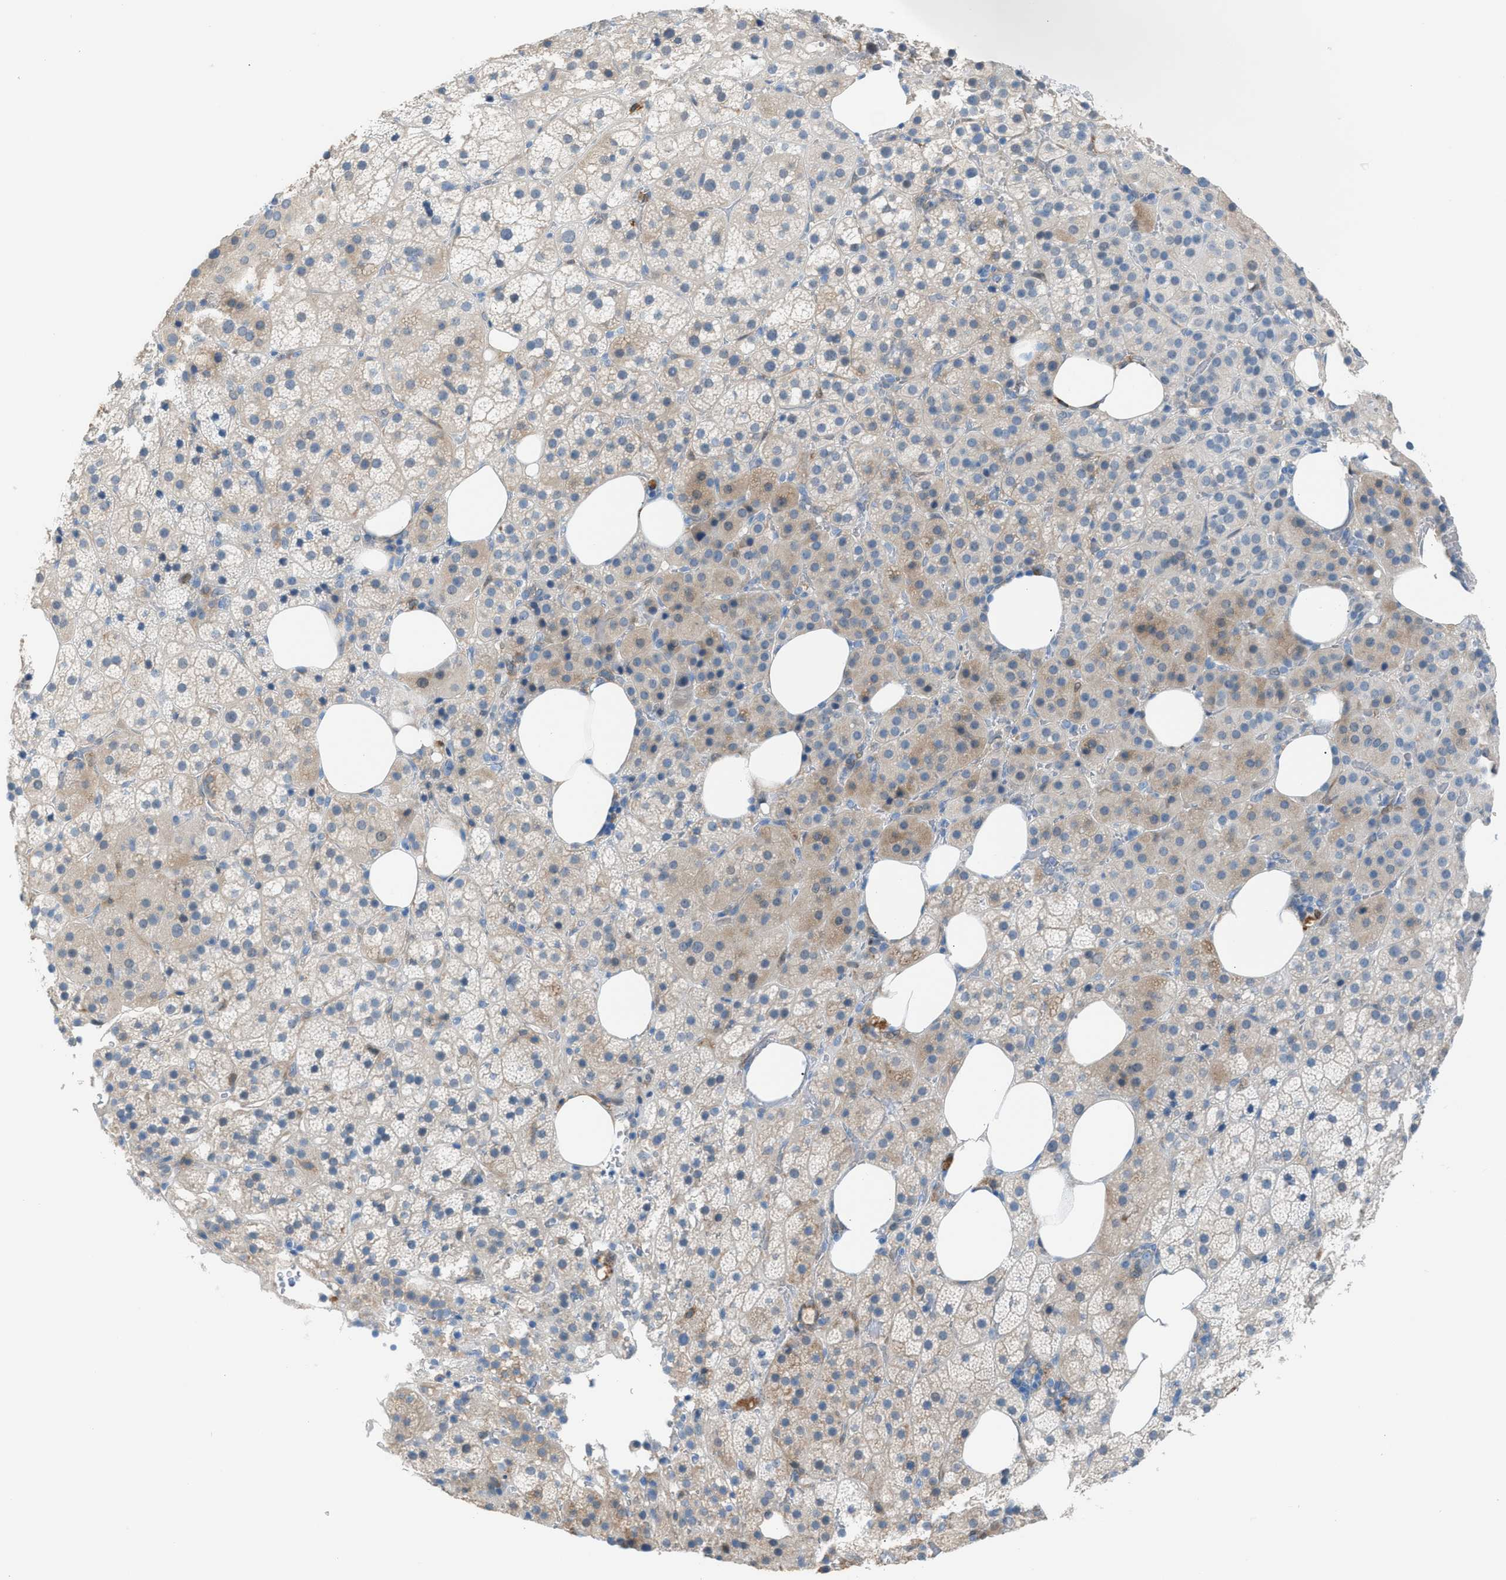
{"staining": {"intensity": "weak", "quantity": "25%-75%", "location": "cytoplasmic/membranous"}, "tissue": "adrenal gland", "cell_type": "Glandular cells", "image_type": "normal", "snomed": [{"axis": "morphology", "description": "Normal tissue, NOS"}, {"axis": "topography", "description": "Adrenal gland"}], "caption": "IHC micrograph of normal adrenal gland stained for a protein (brown), which displays low levels of weak cytoplasmic/membranous staining in about 25%-75% of glandular cells.", "gene": "CLEC10A", "patient": {"sex": "female", "age": 59}}